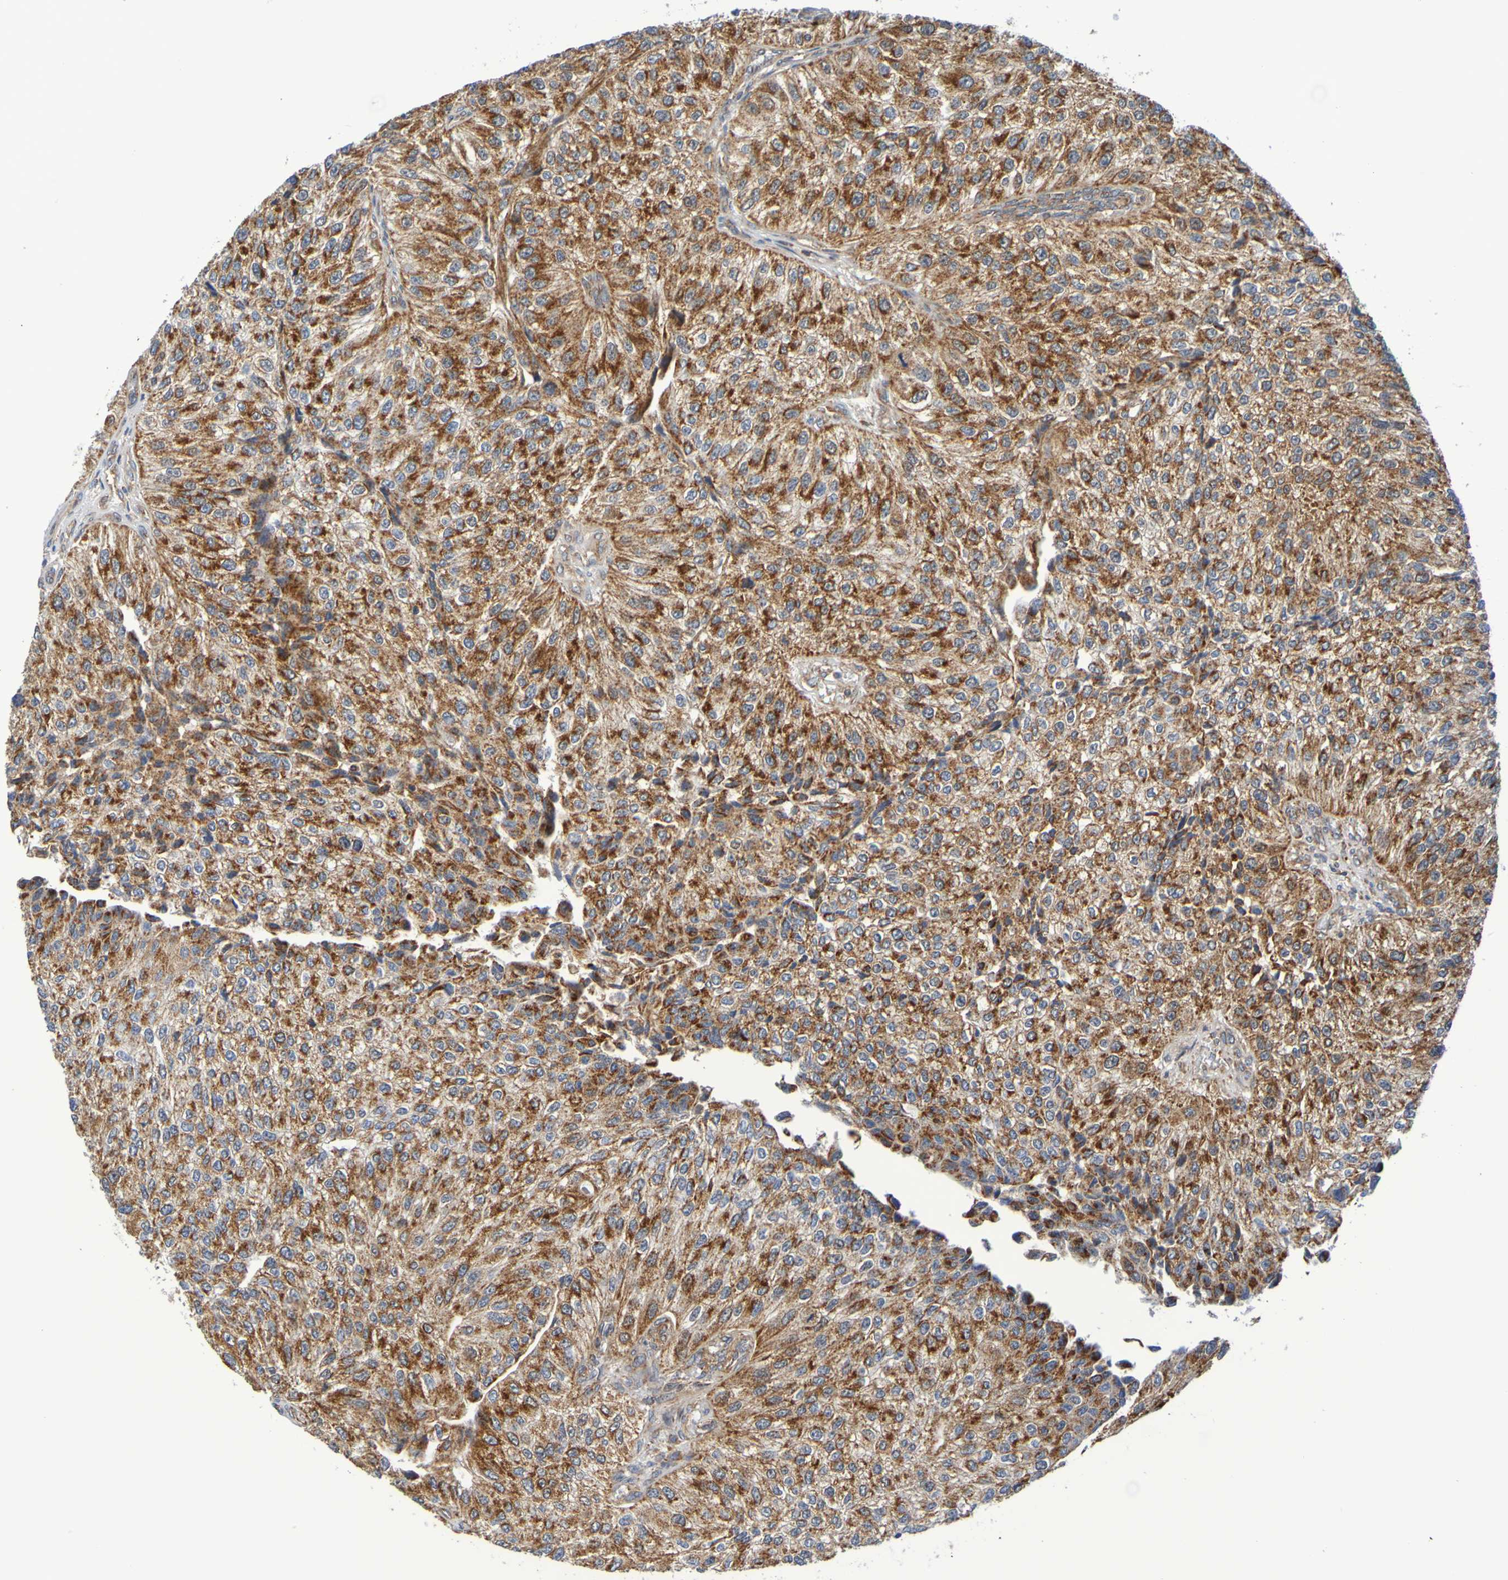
{"staining": {"intensity": "strong", "quantity": ">75%", "location": "cytoplasmic/membranous"}, "tissue": "urothelial cancer", "cell_type": "Tumor cells", "image_type": "cancer", "snomed": [{"axis": "morphology", "description": "Urothelial carcinoma, High grade"}, {"axis": "topography", "description": "Kidney"}, {"axis": "topography", "description": "Urinary bladder"}], "caption": "Immunohistochemistry (IHC) photomicrograph of urothelial carcinoma (high-grade) stained for a protein (brown), which demonstrates high levels of strong cytoplasmic/membranous positivity in approximately >75% of tumor cells.", "gene": "CCDC51", "patient": {"sex": "male", "age": 77}}